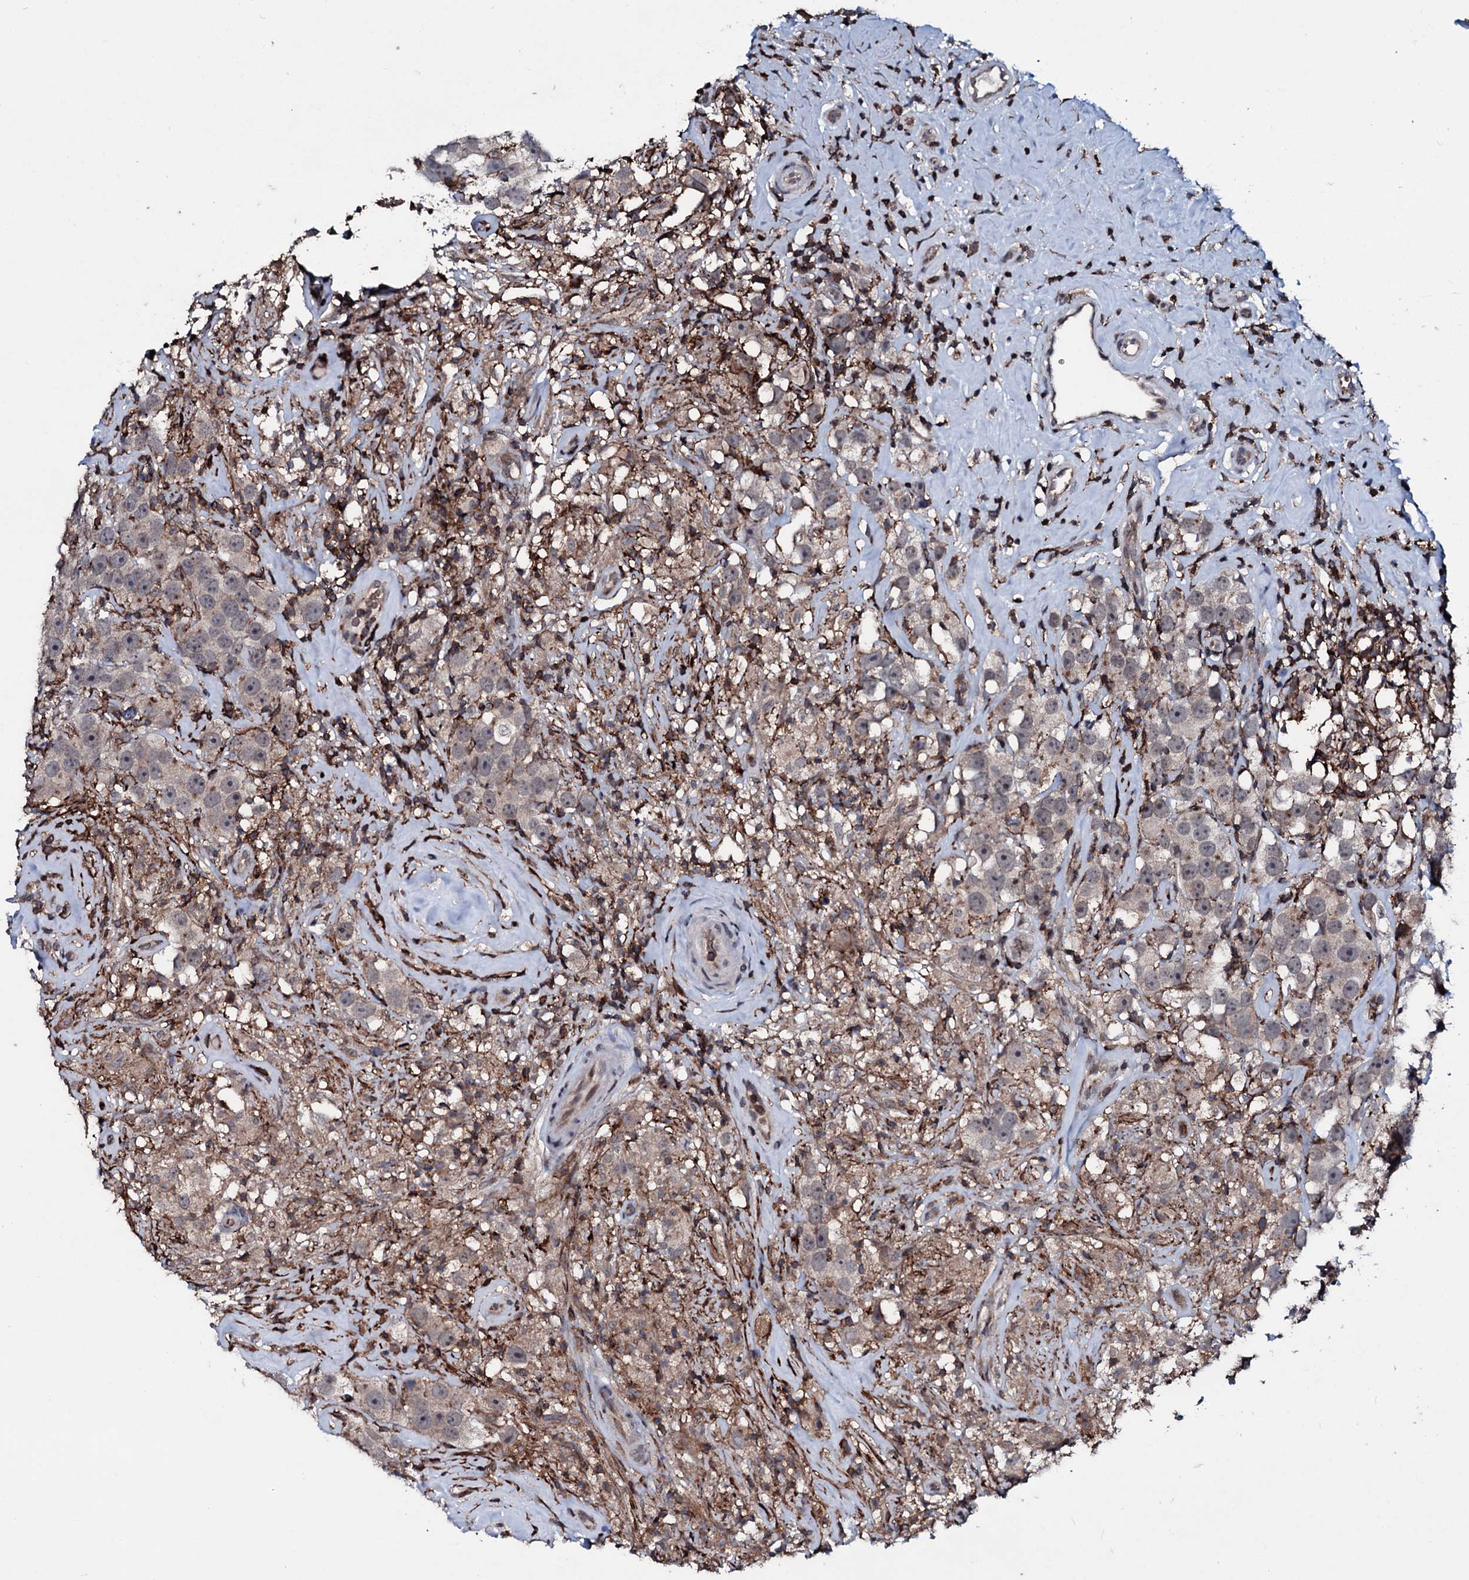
{"staining": {"intensity": "weak", "quantity": "25%-75%", "location": "cytoplasmic/membranous"}, "tissue": "testis cancer", "cell_type": "Tumor cells", "image_type": "cancer", "snomed": [{"axis": "morphology", "description": "Seminoma, NOS"}, {"axis": "topography", "description": "Testis"}], "caption": "A brown stain highlights weak cytoplasmic/membranous staining of a protein in human testis cancer tumor cells.", "gene": "OGFOD2", "patient": {"sex": "male", "age": 49}}